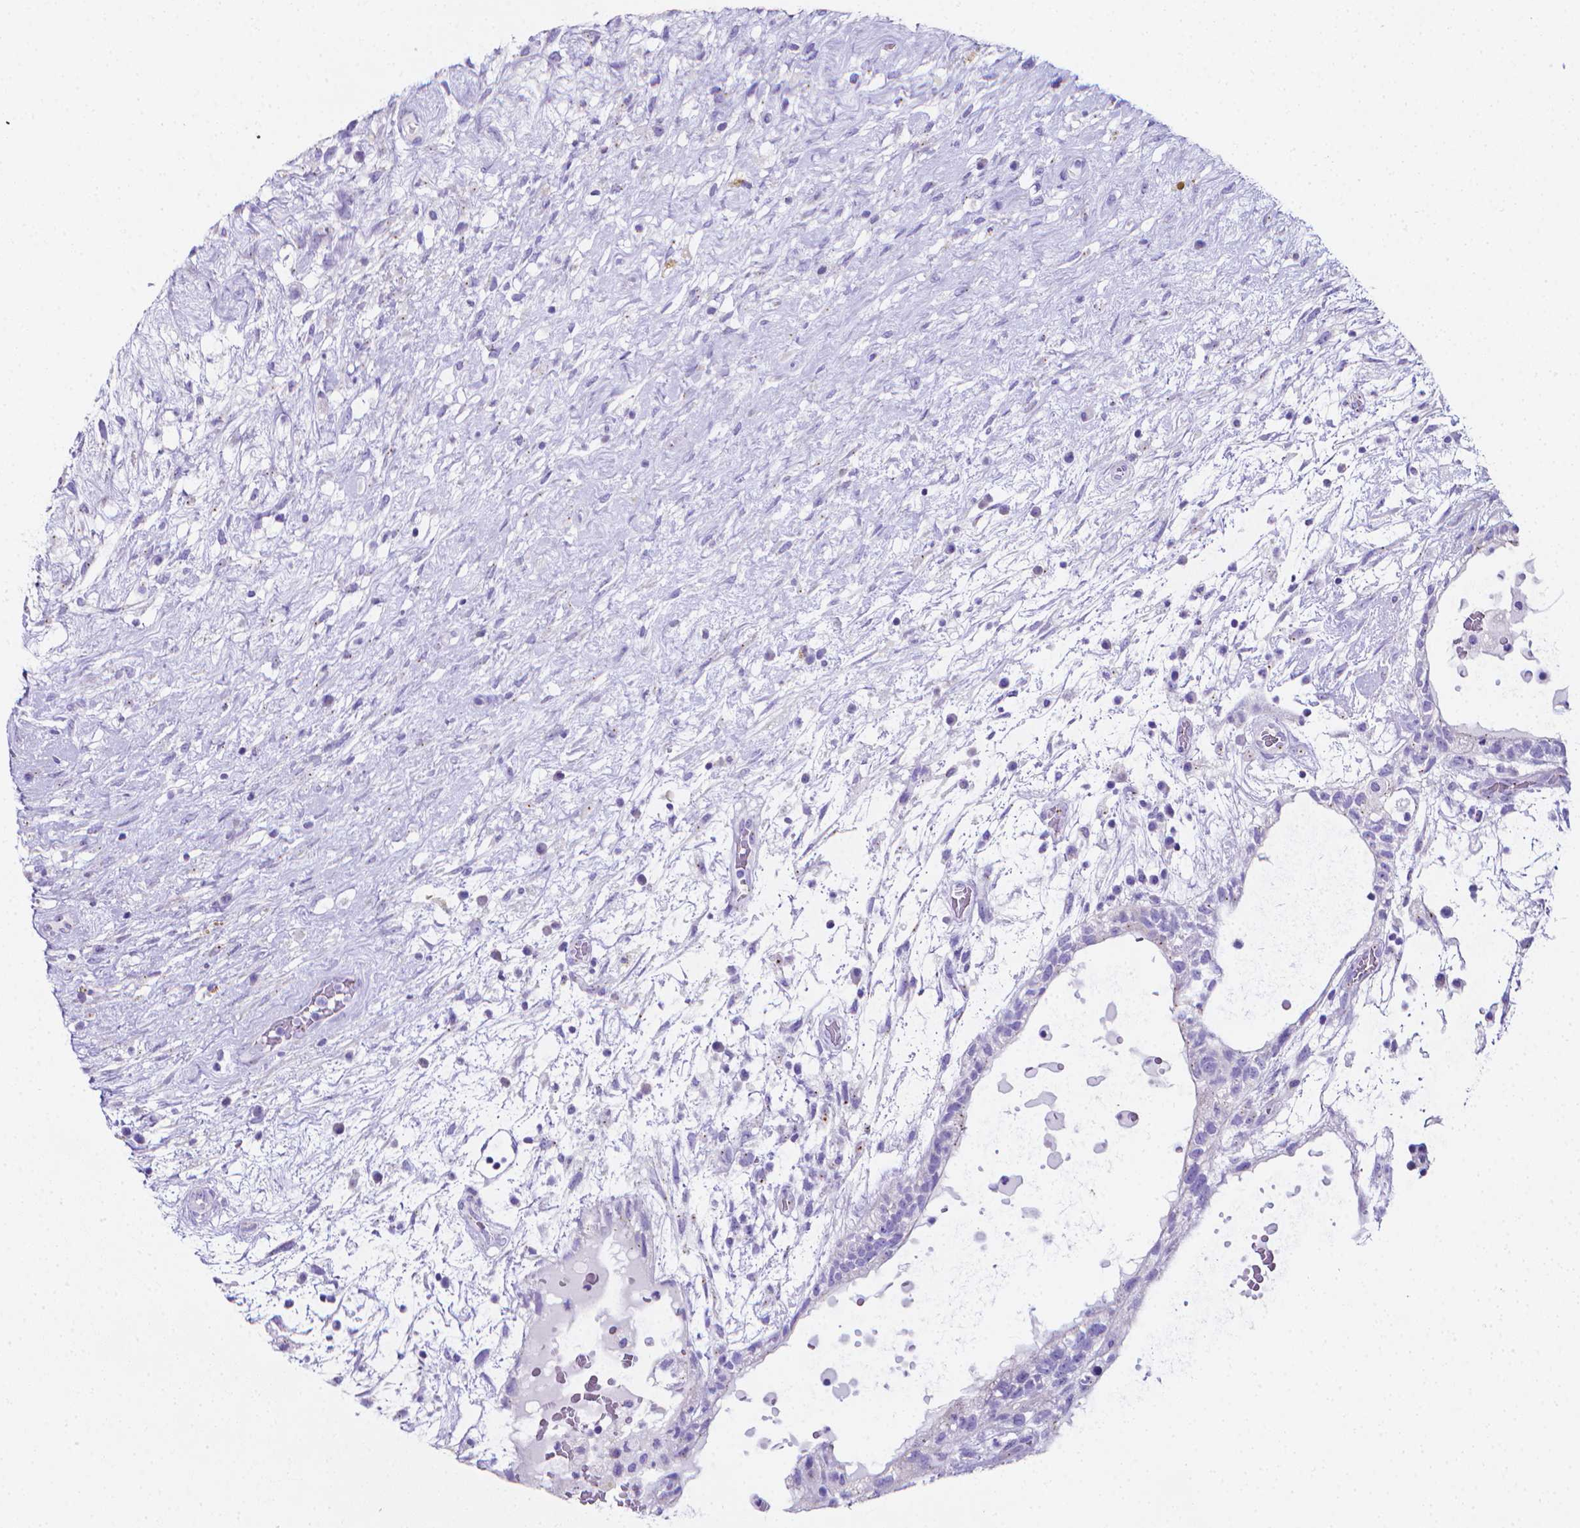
{"staining": {"intensity": "negative", "quantity": "none", "location": "none"}, "tissue": "testis cancer", "cell_type": "Tumor cells", "image_type": "cancer", "snomed": [{"axis": "morphology", "description": "Normal tissue, NOS"}, {"axis": "morphology", "description": "Carcinoma, Embryonal, NOS"}, {"axis": "topography", "description": "Testis"}], "caption": "An immunohistochemistry micrograph of testis cancer is shown. There is no staining in tumor cells of testis cancer.", "gene": "LRRC73", "patient": {"sex": "male", "age": 32}}